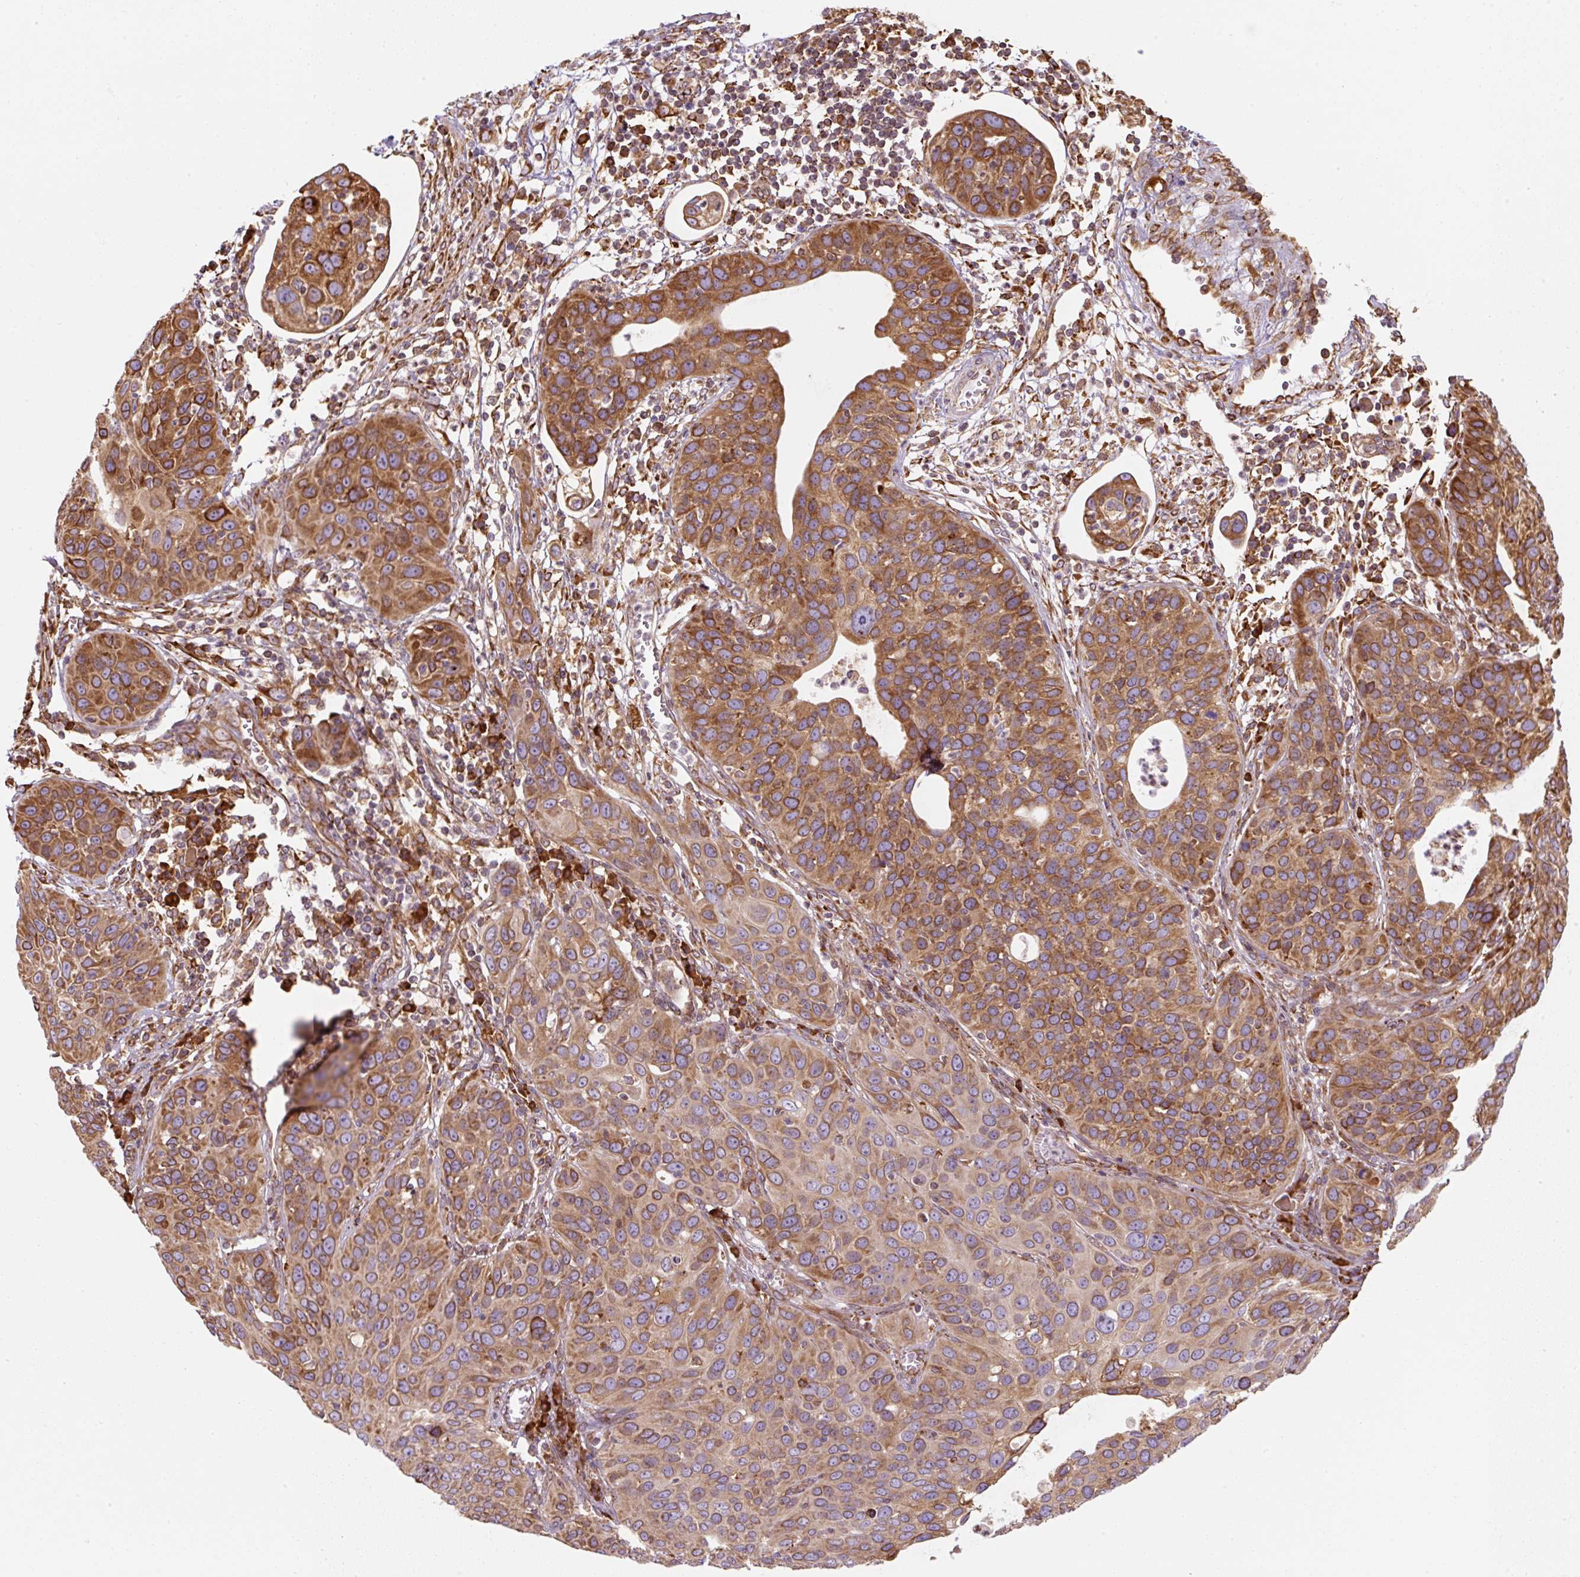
{"staining": {"intensity": "strong", "quantity": ">75%", "location": "cytoplasmic/membranous"}, "tissue": "cervical cancer", "cell_type": "Tumor cells", "image_type": "cancer", "snomed": [{"axis": "morphology", "description": "Squamous cell carcinoma, NOS"}, {"axis": "topography", "description": "Cervix"}], "caption": "Immunohistochemistry (IHC) histopathology image of human cervical cancer (squamous cell carcinoma) stained for a protein (brown), which displays high levels of strong cytoplasmic/membranous staining in approximately >75% of tumor cells.", "gene": "PRKCSH", "patient": {"sex": "female", "age": 36}}